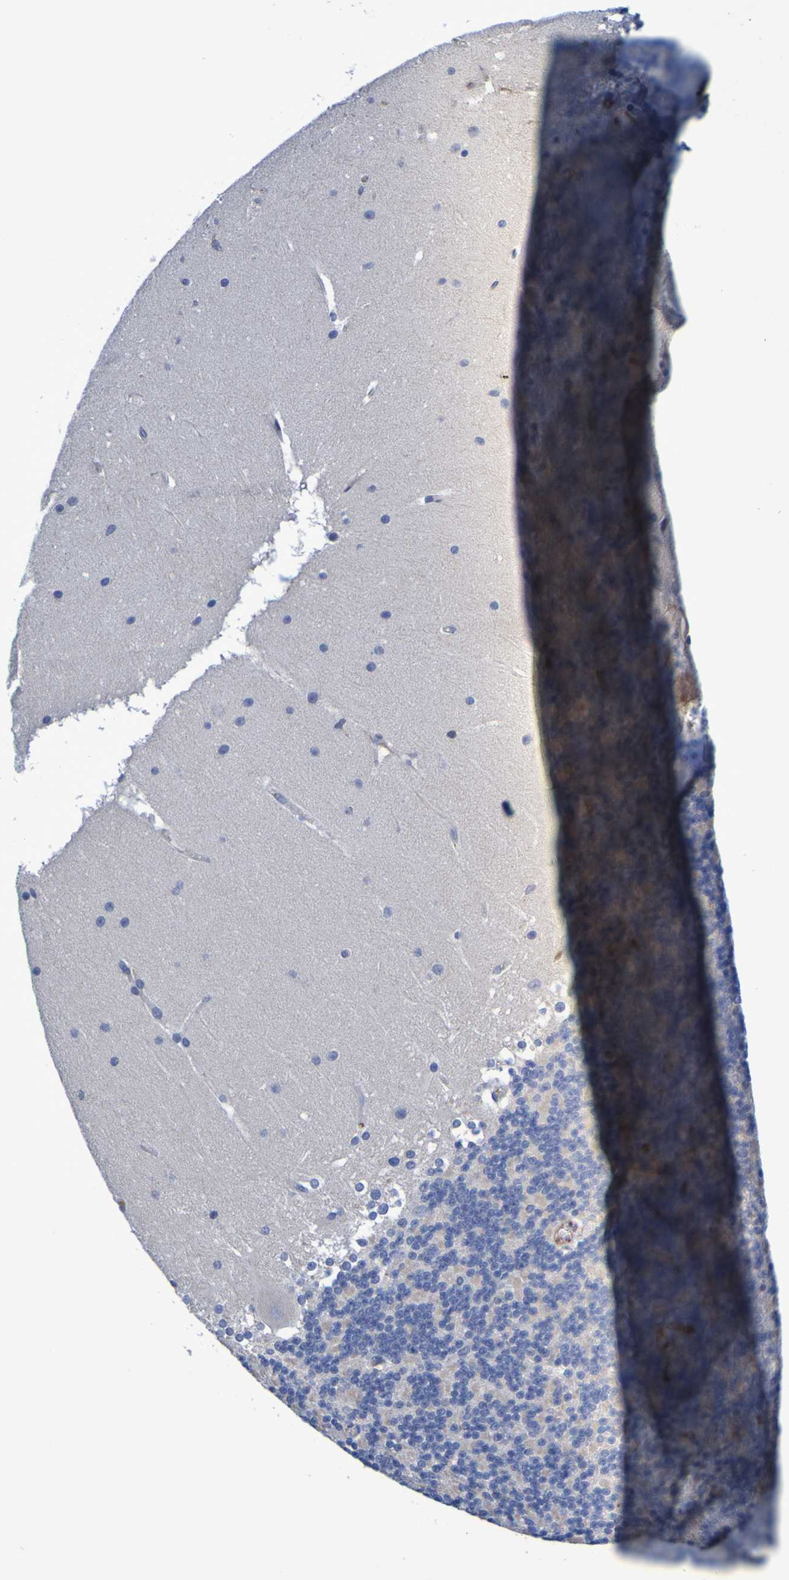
{"staining": {"intensity": "negative", "quantity": "none", "location": "none"}, "tissue": "cerebellum", "cell_type": "Cells in granular layer", "image_type": "normal", "snomed": [{"axis": "morphology", "description": "Normal tissue, NOS"}, {"axis": "topography", "description": "Cerebellum"}], "caption": "Cells in granular layer are negative for brown protein staining in unremarkable cerebellum.", "gene": "GAB3", "patient": {"sex": "female", "age": 19}}